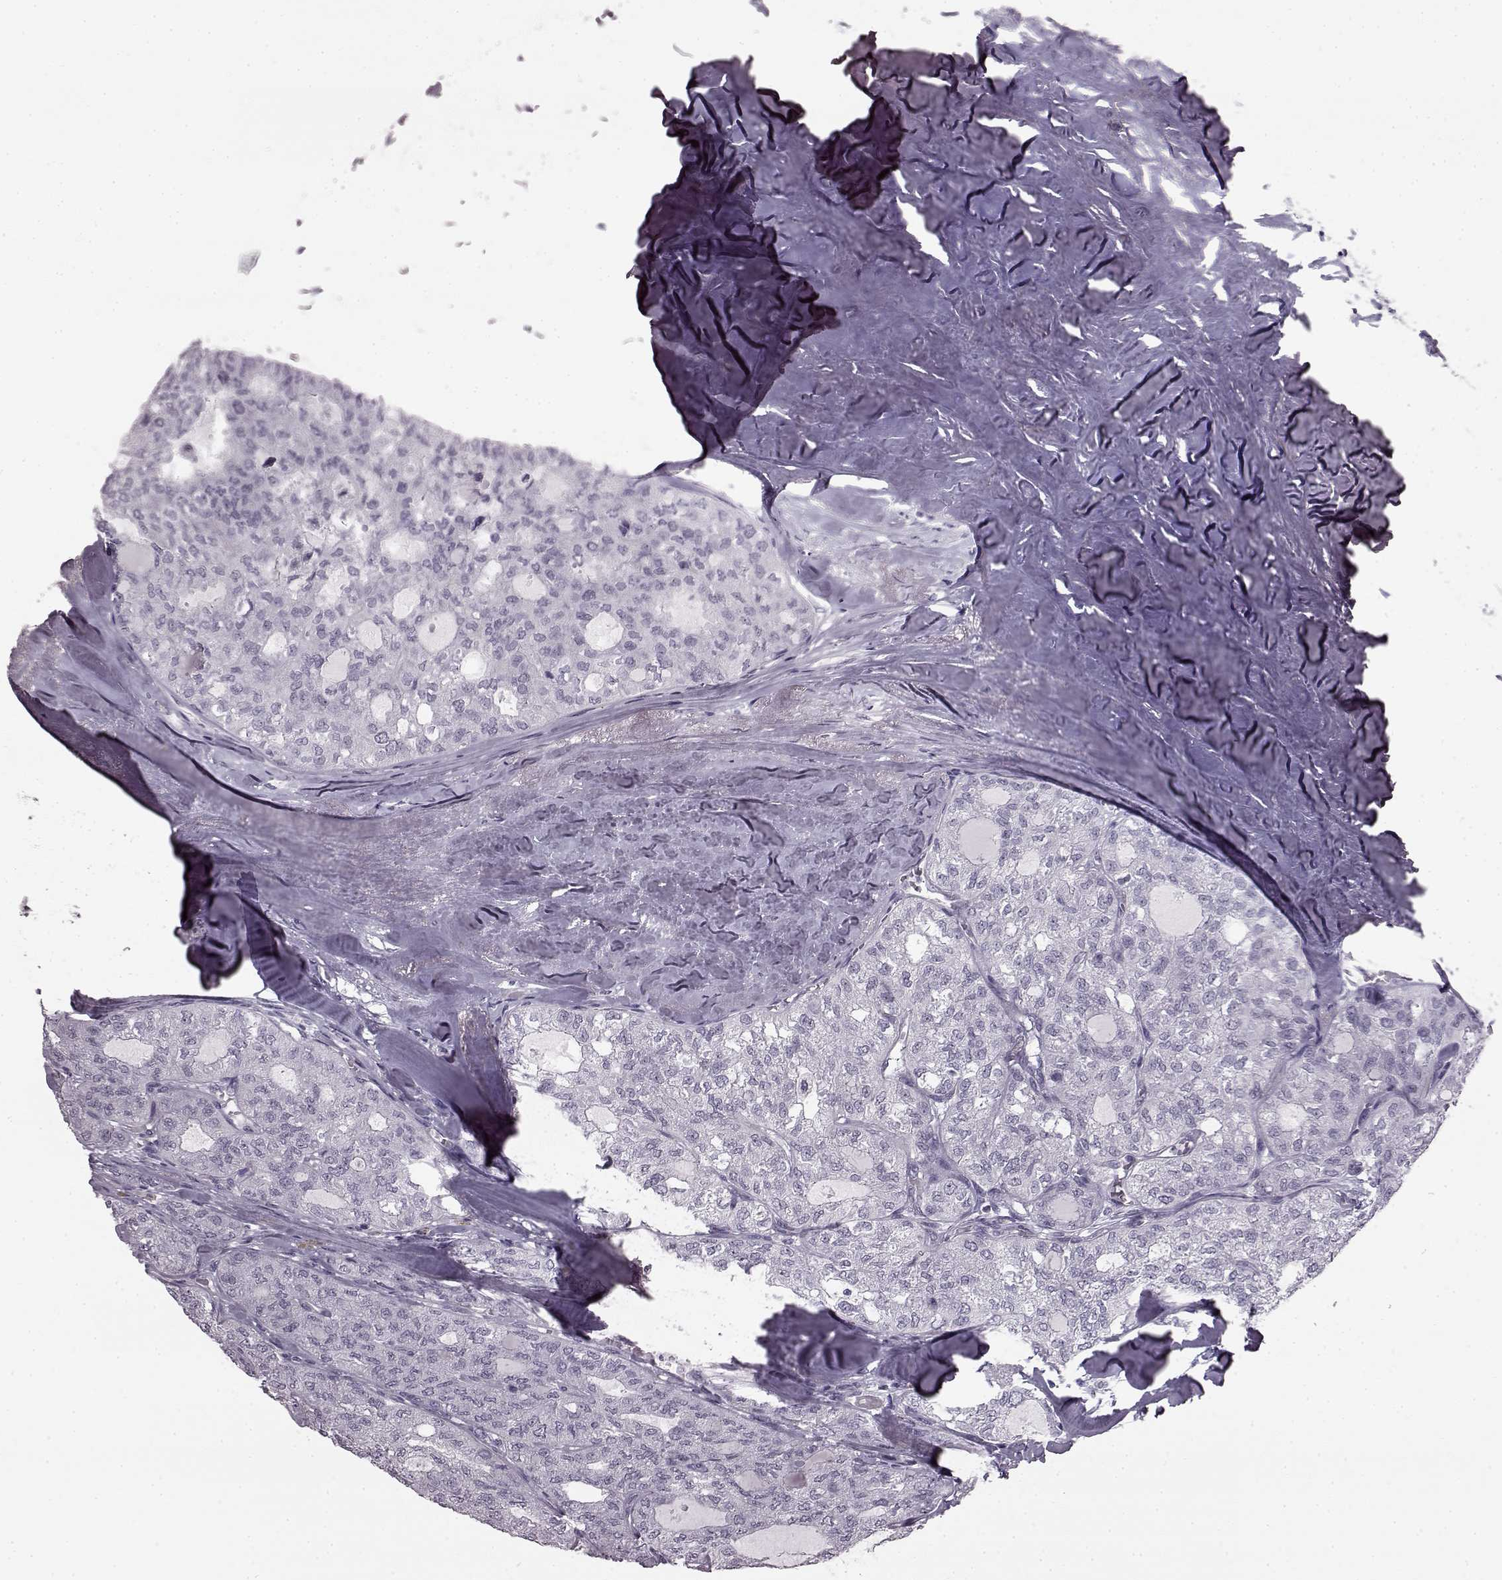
{"staining": {"intensity": "negative", "quantity": "none", "location": "none"}, "tissue": "thyroid cancer", "cell_type": "Tumor cells", "image_type": "cancer", "snomed": [{"axis": "morphology", "description": "Follicular adenoma carcinoma, NOS"}, {"axis": "topography", "description": "Thyroid gland"}], "caption": "Immunohistochemistry (IHC) photomicrograph of human thyroid cancer stained for a protein (brown), which exhibits no expression in tumor cells.", "gene": "PRPH2", "patient": {"sex": "male", "age": 75}}